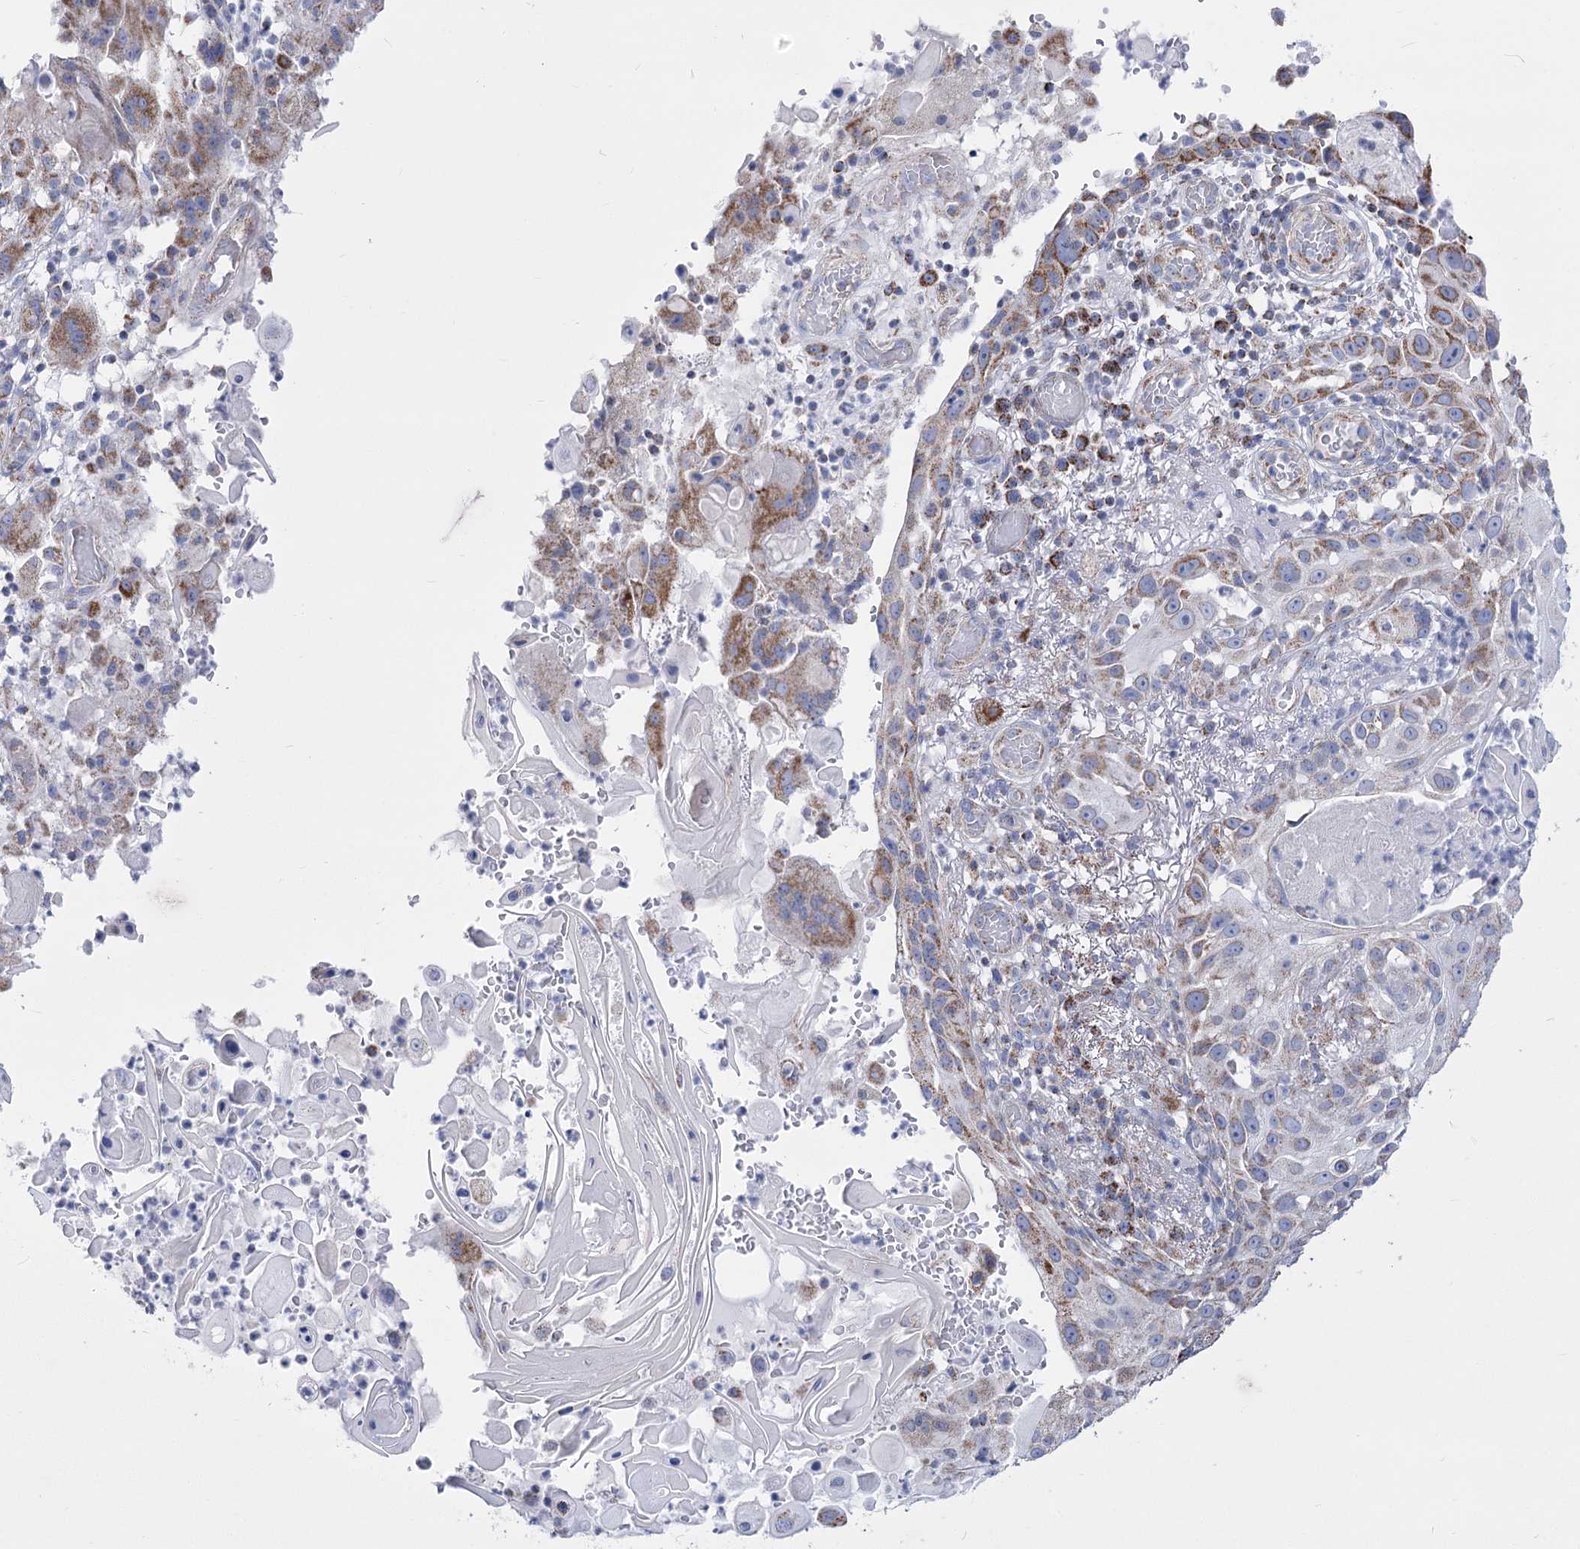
{"staining": {"intensity": "moderate", "quantity": "<25%", "location": "cytoplasmic/membranous"}, "tissue": "skin cancer", "cell_type": "Tumor cells", "image_type": "cancer", "snomed": [{"axis": "morphology", "description": "Squamous cell carcinoma, NOS"}, {"axis": "topography", "description": "Skin"}], "caption": "Skin squamous cell carcinoma stained for a protein (brown) exhibits moderate cytoplasmic/membranous positive positivity in approximately <25% of tumor cells.", "gene": "PDHB", "patient": {"sex": "female", "age": 44}}